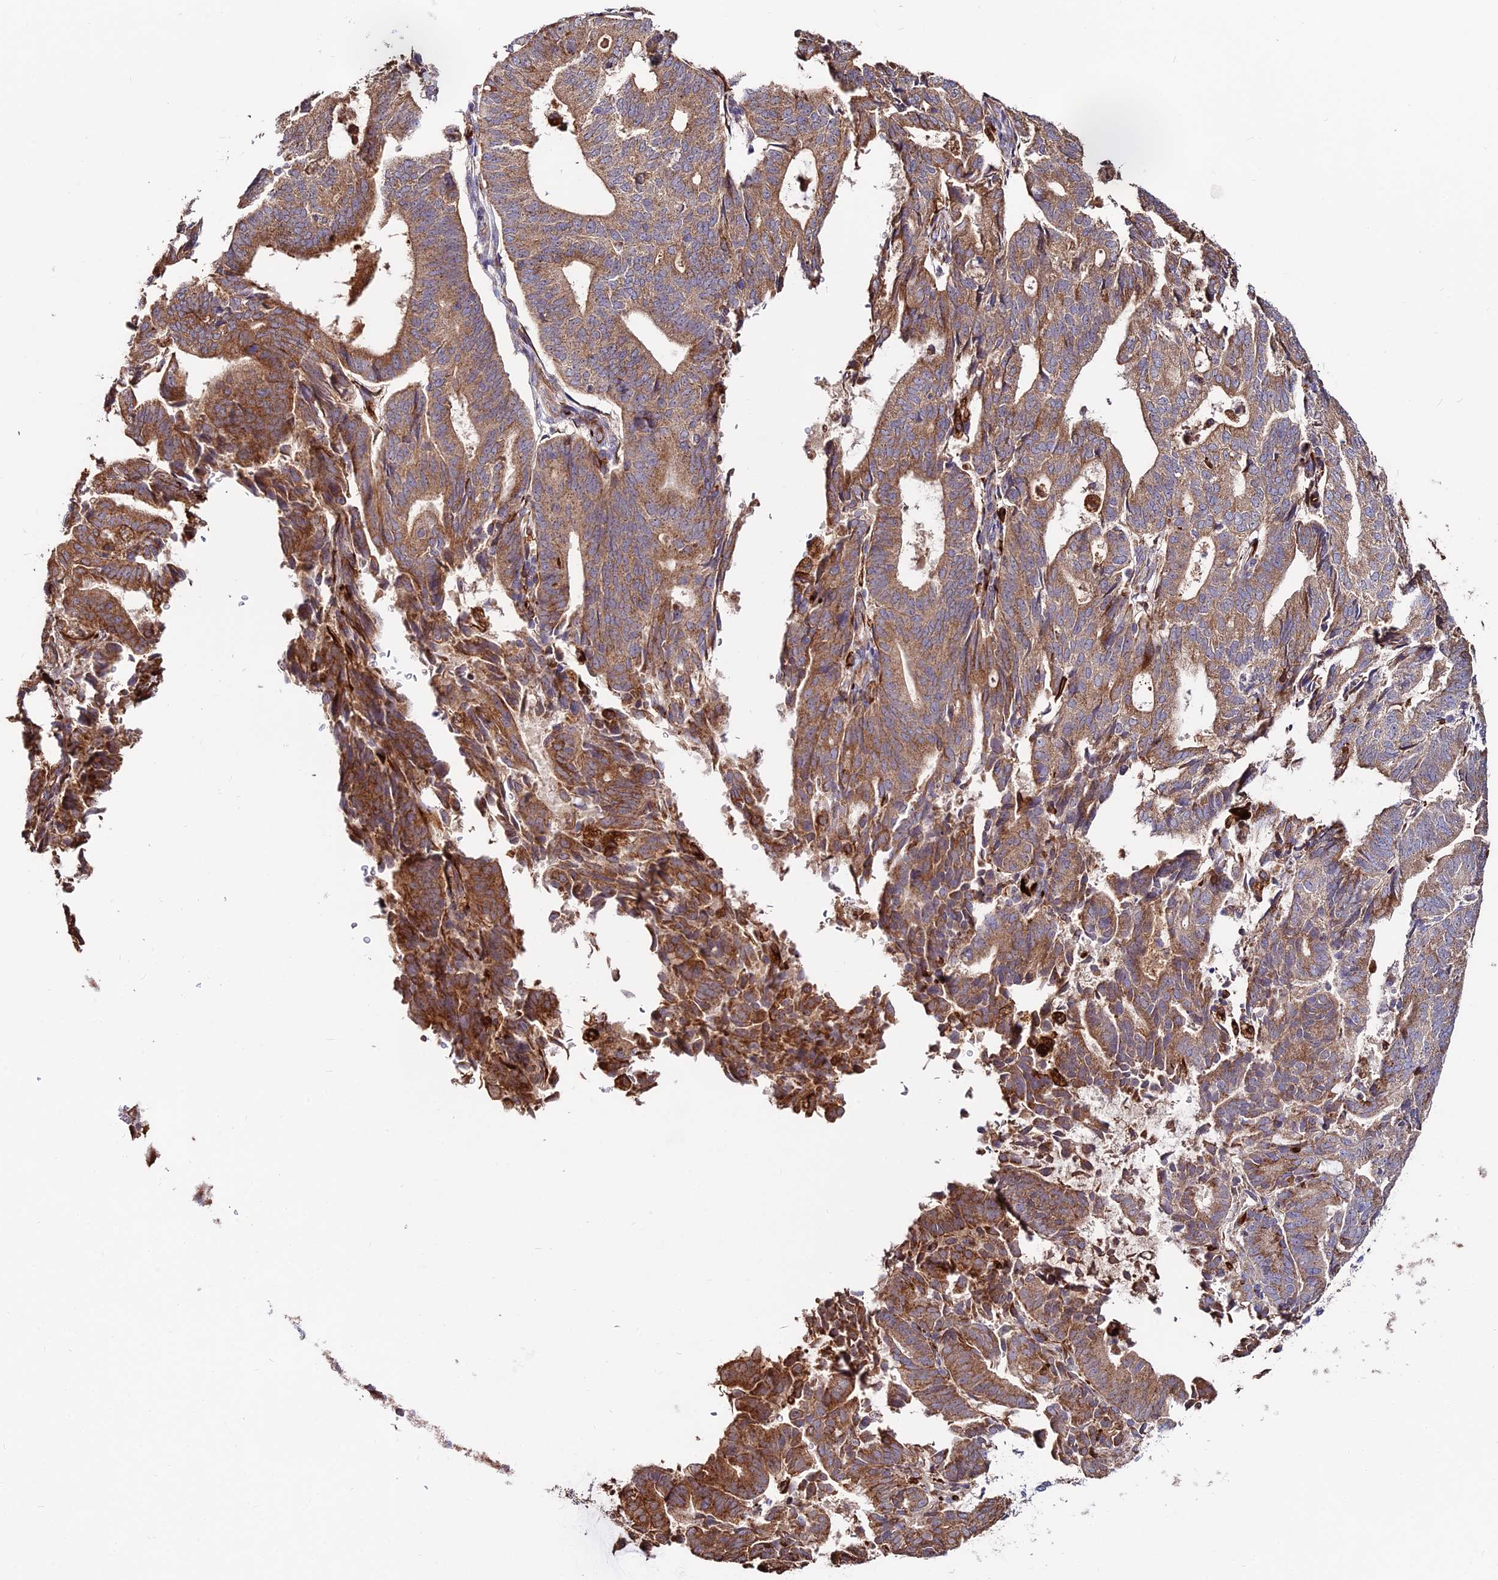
{"staining": {"intensity": "moderate", "quantity": ">75%", "location": "cytoplasmic/membranous"}, "tissue": "endometrial cancer", "cell_type": "Tumor cells", "image_type": "cancer", "snomed": [{"axis": "morphology", "description": "Adenocarcinoma, NOS"}, {"axis": "topography", "description": "Endometrium"}], "caption": "A micrograph showing moderate cytoplasmic/membranous staining in approximately >75% of tumor cells in endometrial cancer, as visualized by brown immunohistochemical staining.", "gene": "PEX19", "patient": {"sex": "female", "age": 70}}